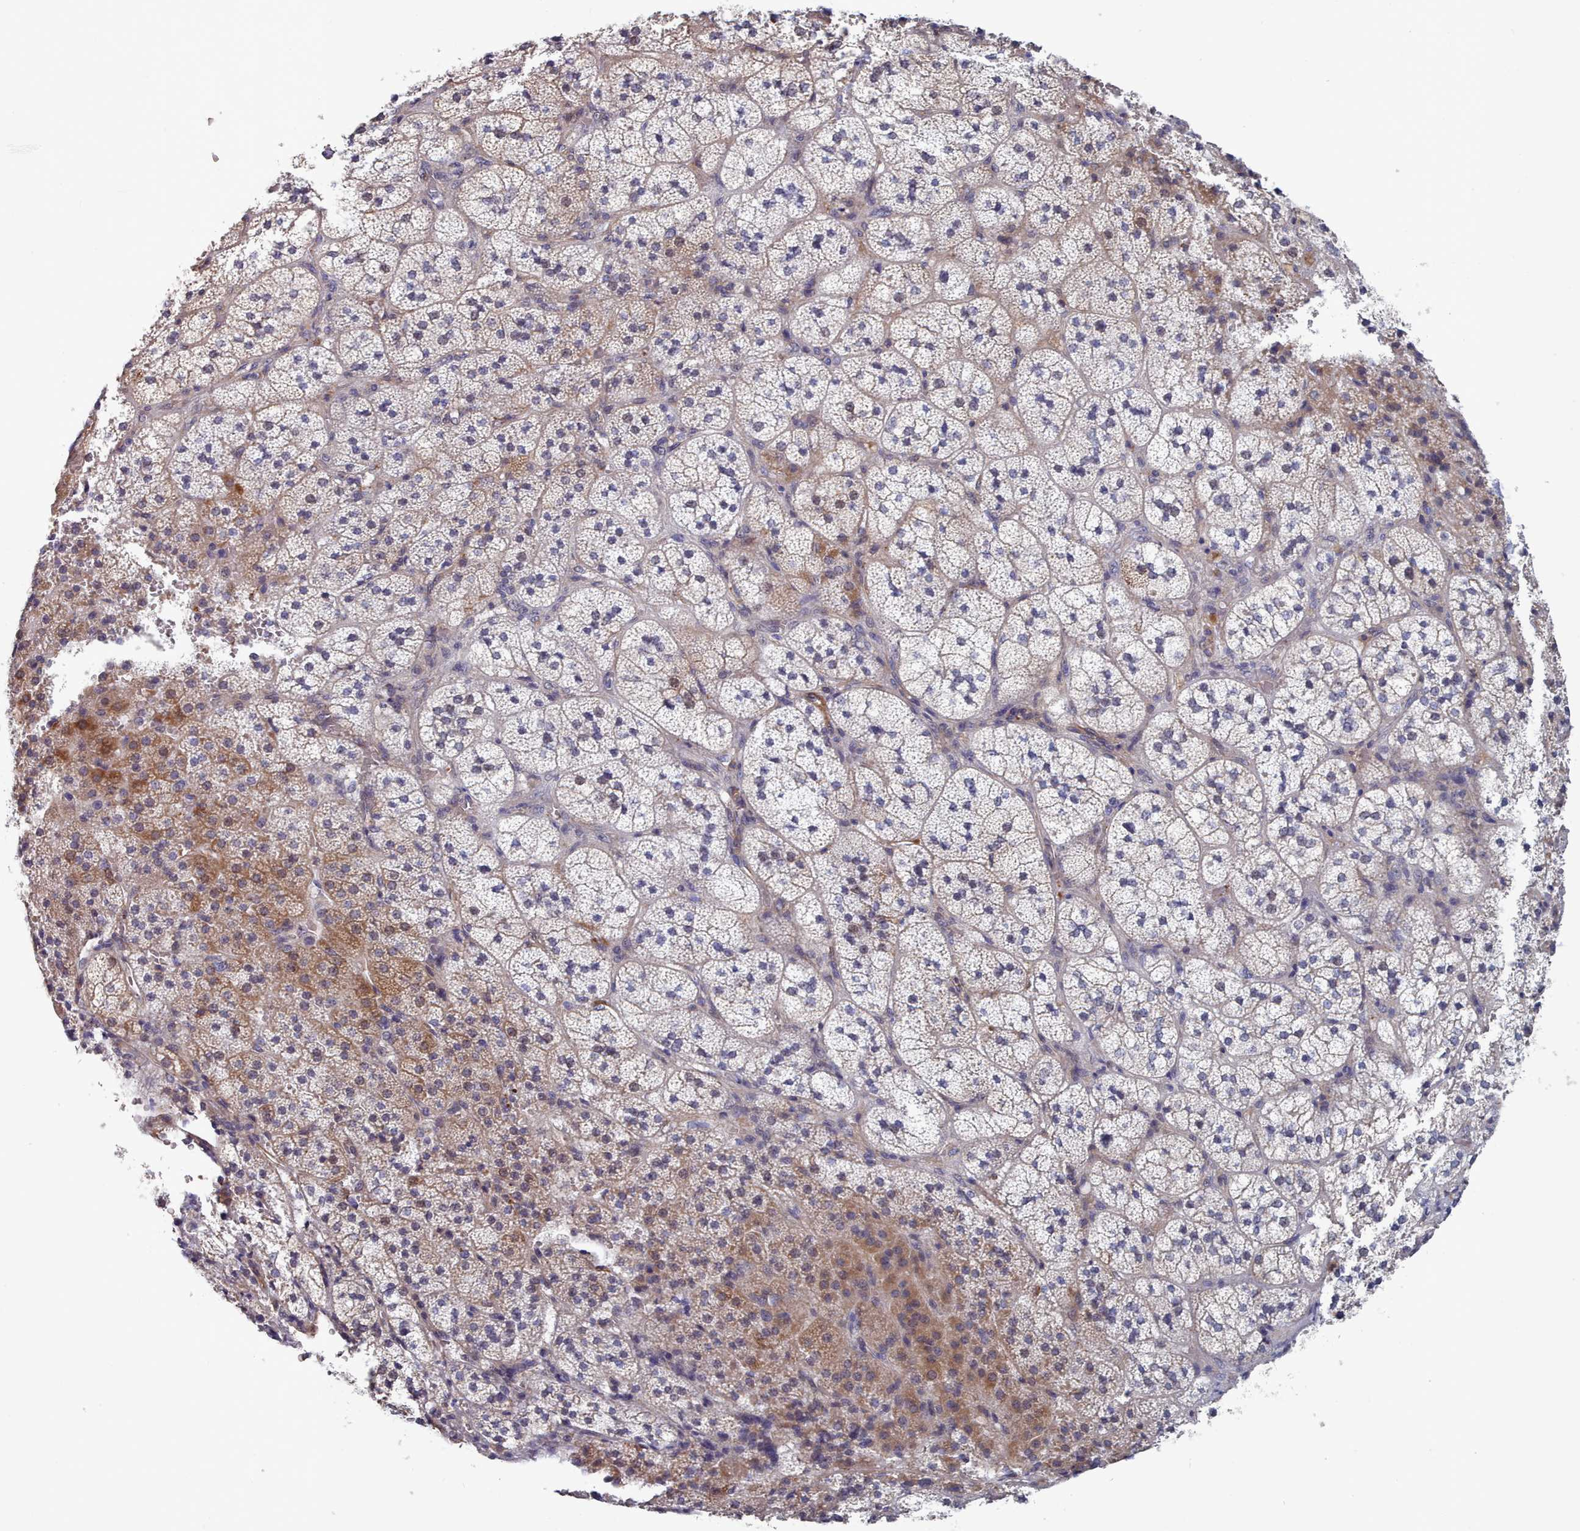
{"staining": {"intensity": "strong", "quantity": "25%-75%", "location": "cytoplasmic/membranous"}, "tissue": "adrenal gland", "cell_type": "Glandular cells", "image_type": "normal", "snomed": [{"axis": "morphology", "description": "Normal tissue, NOS"}, {"axis": "topography", "description": "Adrenal gland"}], "caption": "This photomicrograph displays unremarkable adrenal gland stained with IHC to label a protein in brown. The cytoplasmic/membranous of glandular cells show strong positivity for the protein. Nuclei are counter-stained blue.", "gene": "G6PC1", "patient": {"sex": "female", "age": 44}}